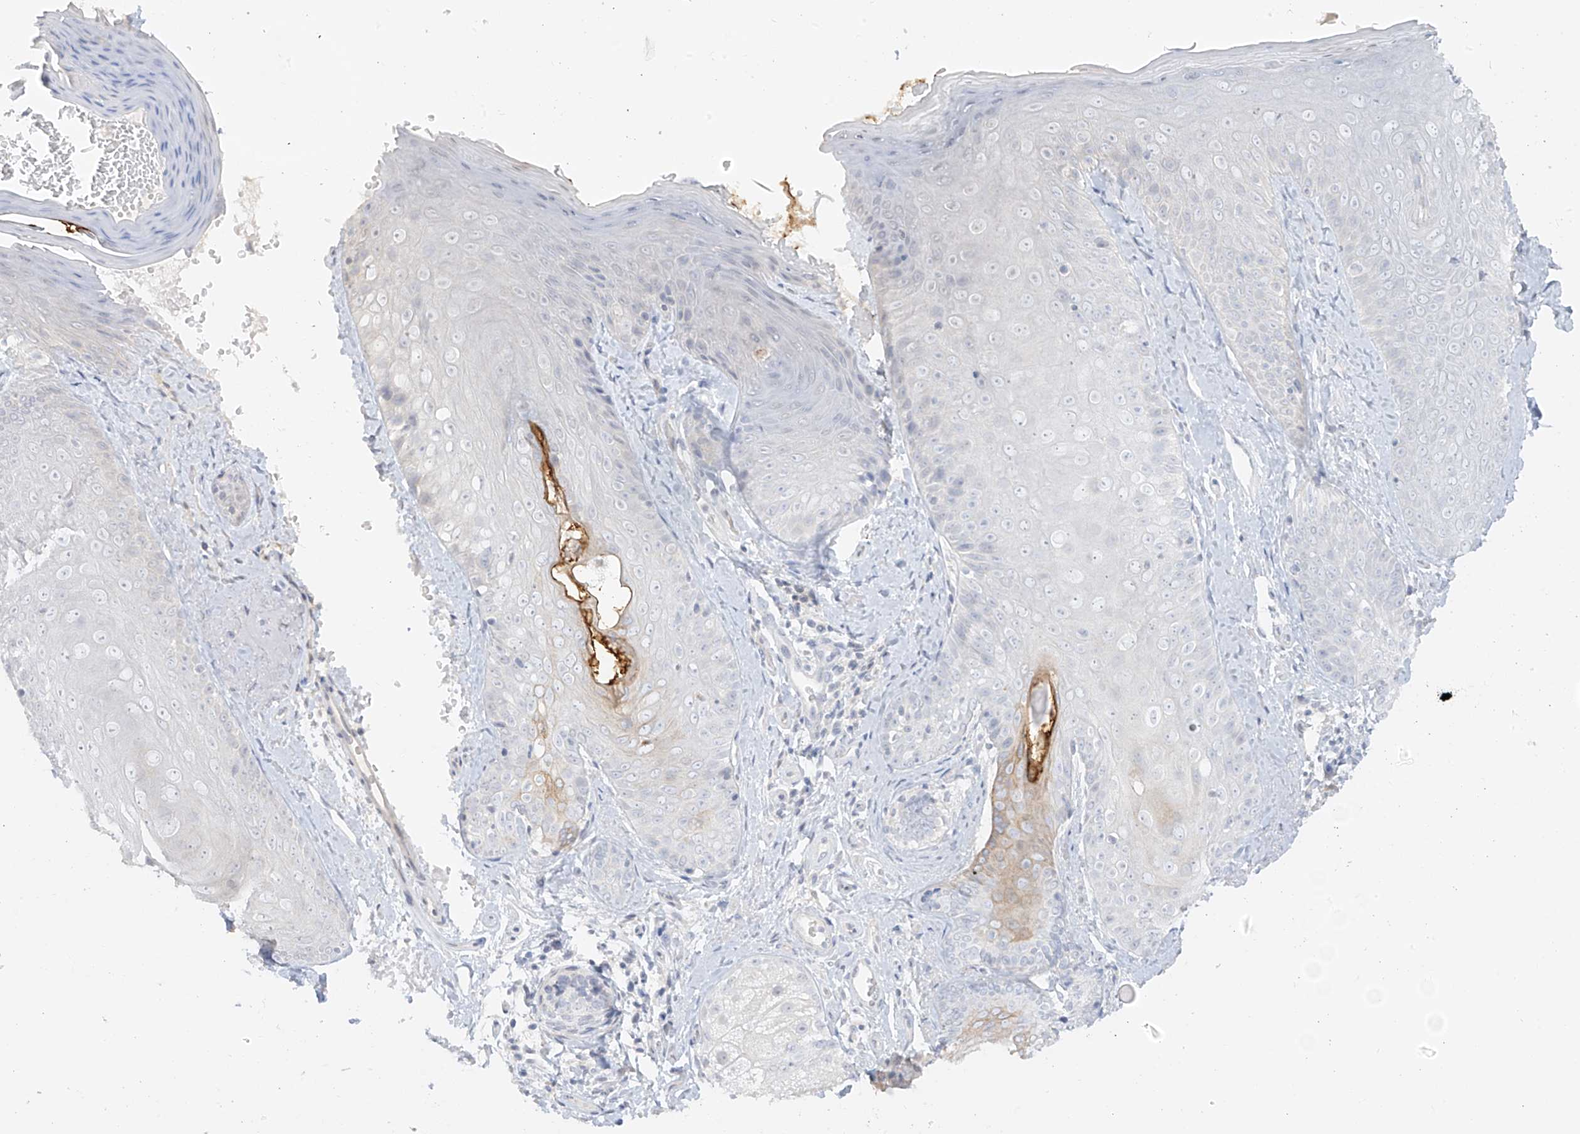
{"staining": {"intensity": "negative", "quantity": "none", "location": "none"}, "tissue": "skin", "cell_type": "Fibroblasts", "image_type": "normal", "snomed": [{"axis": "morphology", "description": "Normal tissue, NOS"}, {"axis": "topography", "description": "Skin"}], "caption": "Human skin stained for a protein using immunohistochemistry (IHC) exhibits no positivity in fibroblasts.", "gene": "DCDC2", "patient": {"sex": "male", "age": 57}}